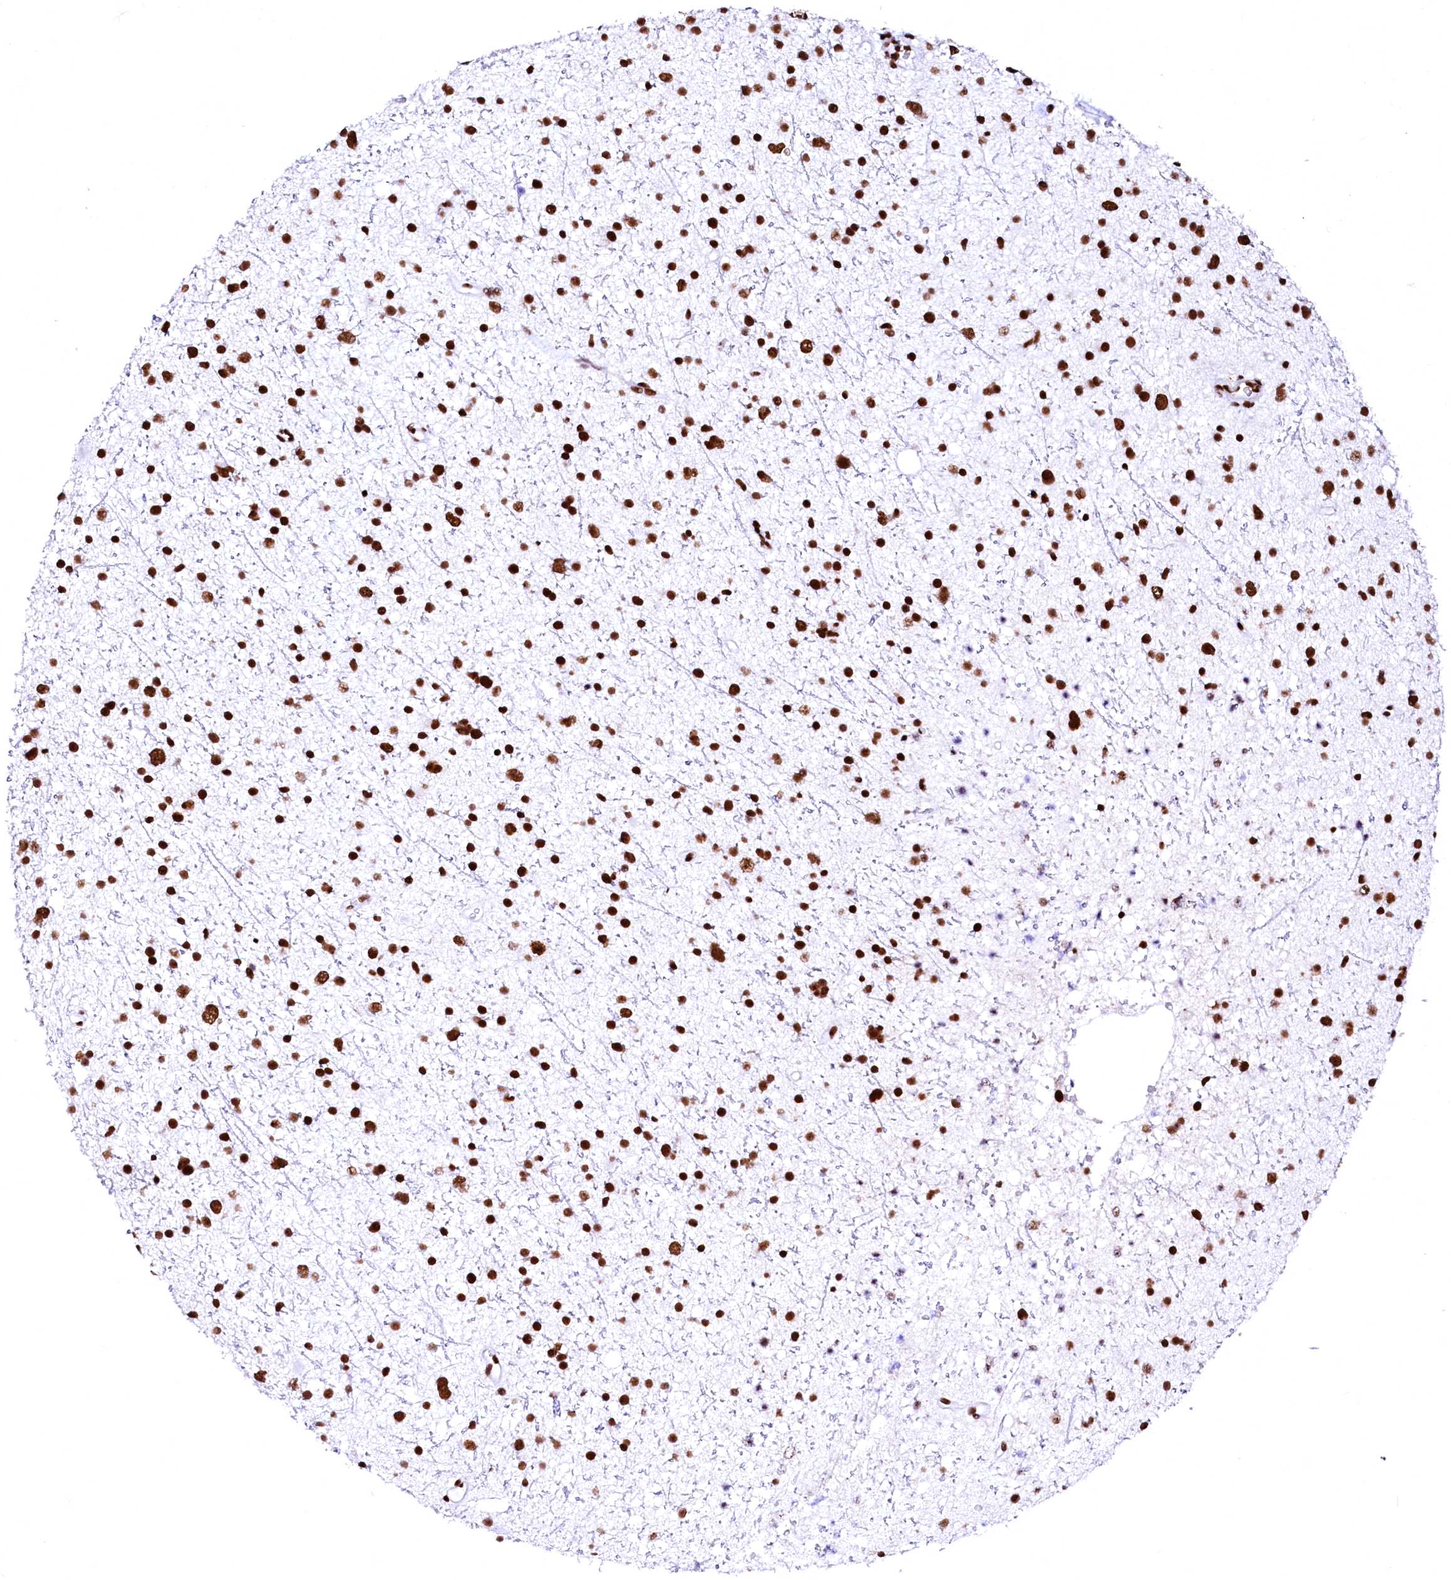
{"staining": {"intensity": "strong", "quantity": ">75%", "location": "nuclear"}, "tissue": "glioma", "cell_type": "Tumor cells", "image_type": "cancer", "snomed": [{"axis": "morphology", "description": "Glioma, malignant, Low grade"}, {"axis": "topography", "description": "Cerebral cortex"}], "caption": "A high-resolution image shows IHC staining of glioma, which displays strong nuclear staining in about >75% of tumor cells.", "gene": "CPSF6", "patient": {"sex": "female", "age": 39}}